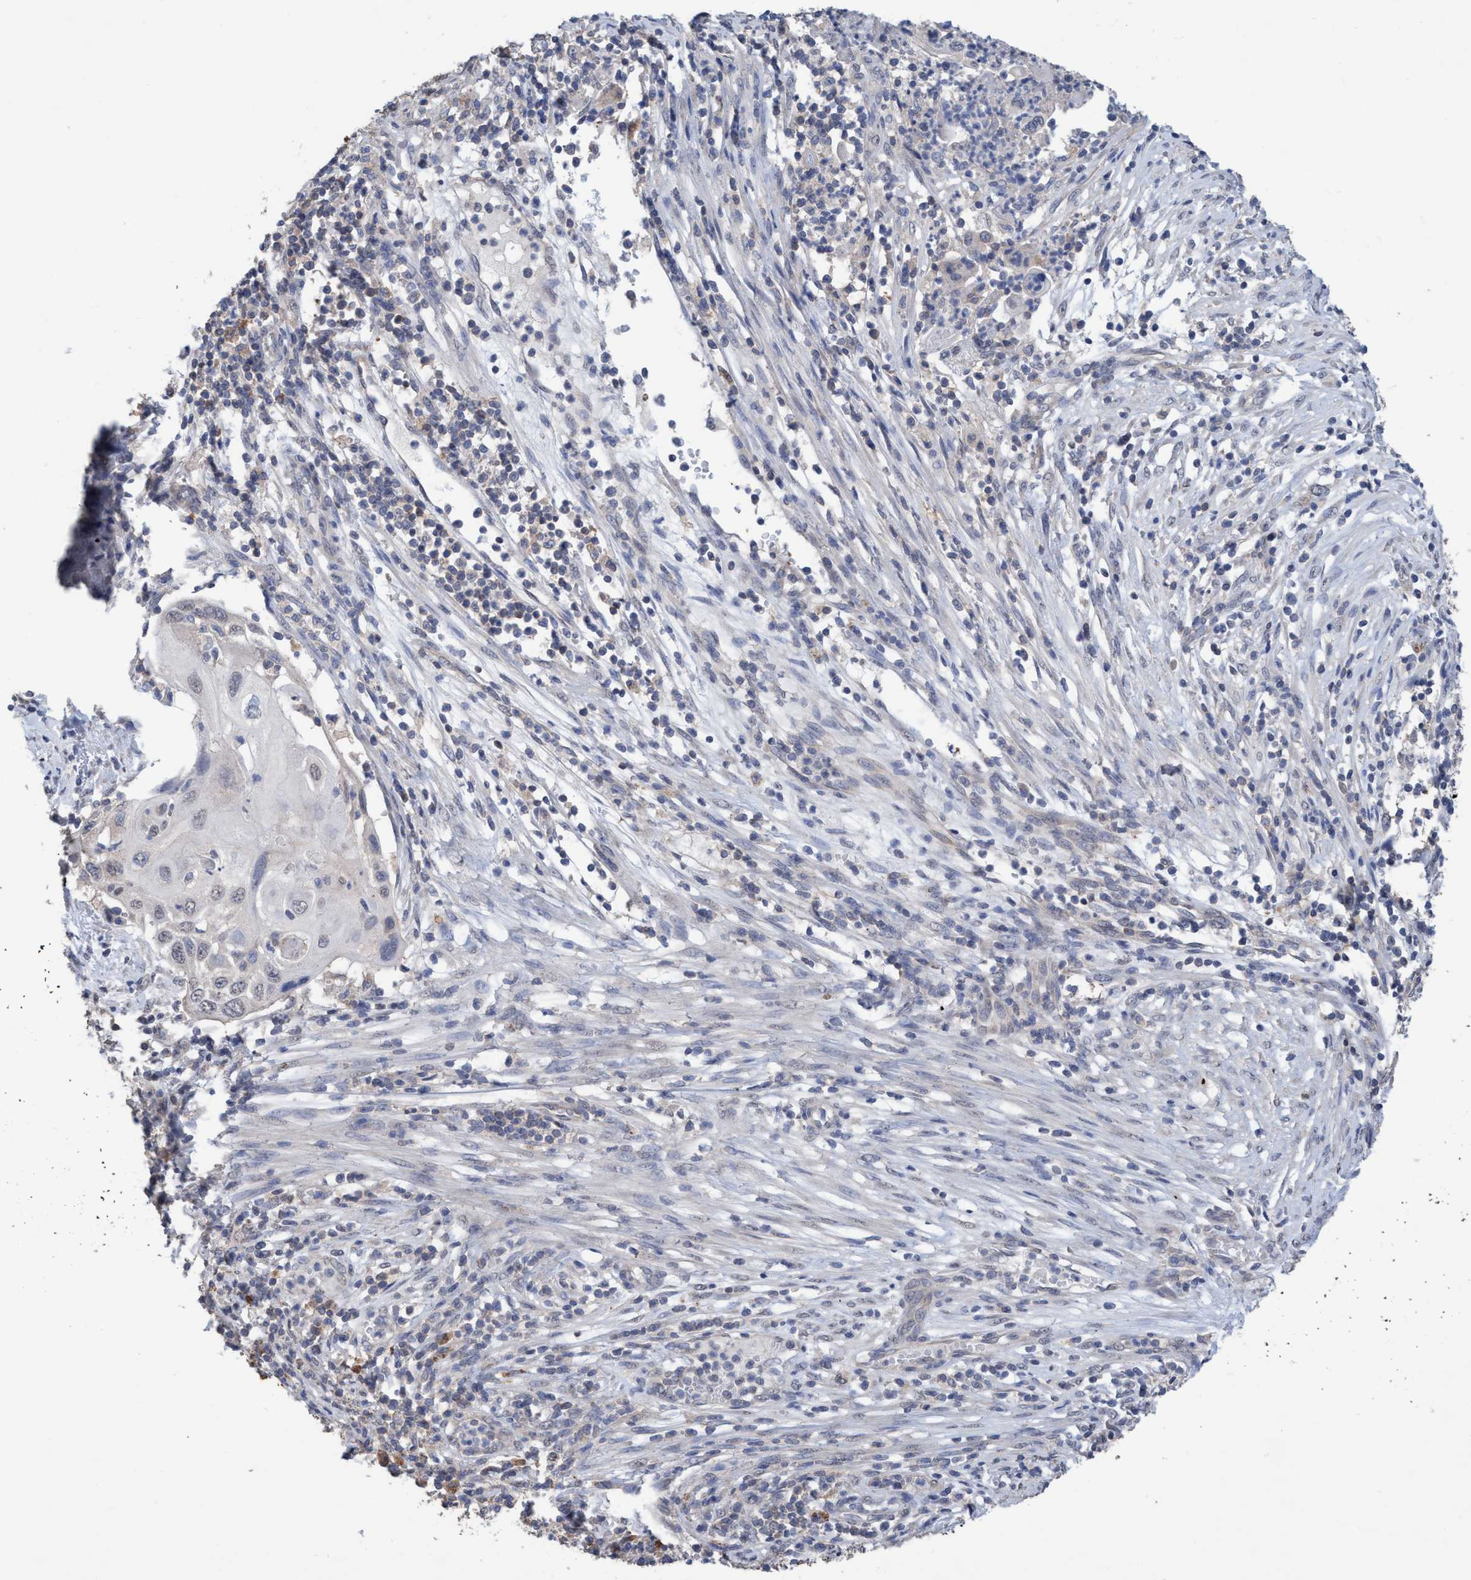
{"staining": {"intensity": "negative", "quantity": "none", "location": "none"}, "tissue": "cervical cancer", "cell_type": "Tumor cells", "image_type": "cancer", "snomed": [{"axis": "morphology", "description": "Squamous cell carcinoma, NOS"}, {"axis": "topography", "description": "Cervix"}], "caption": "The IHC histopathology image has no significant positivity in tumor cells of cervical squamous cell carcinoma tissue.", "gene": "GLOD4", "patient": {"sex": "female", "age": 70}}